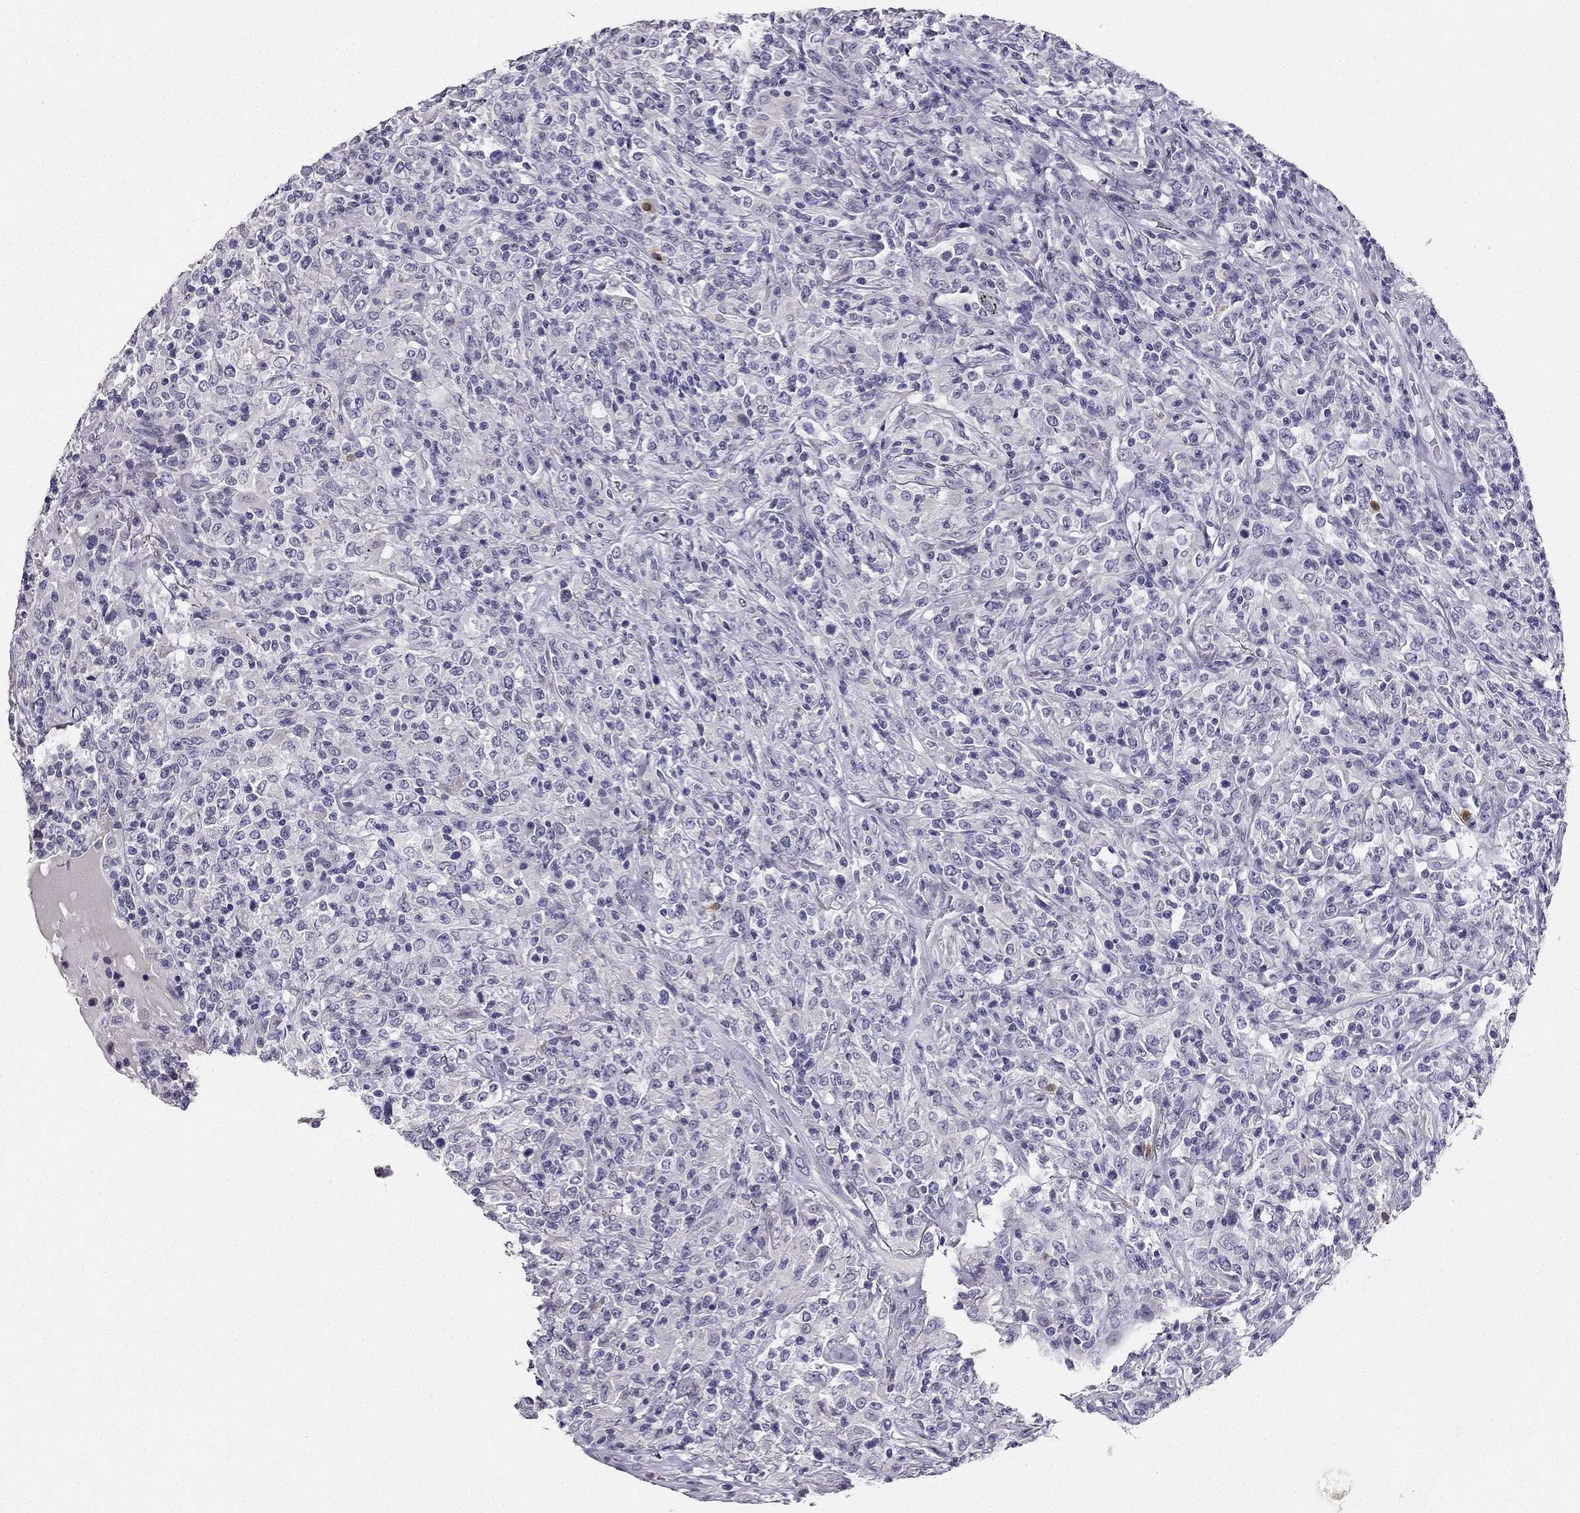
{"staining": {"intensity": "negative", "quantity": "none", "location": "none"}, "tissue": "lymphoma", "cell_type": "Tumor cells", "image_type": "cancer", "snomed": [{"axis": "morphology", "description": "Malignant lymphoma, non-Hodgkin's type, High grade"}, {"axis": "topography", "description": "Lung"}], "caption": "The image demonstrates no significant staining in tumor cells of high-grade malignant lymphoma, non-Hodgkin's type.", "gene": "CALB2", "patient": {"sex": "male", "age": 79}}